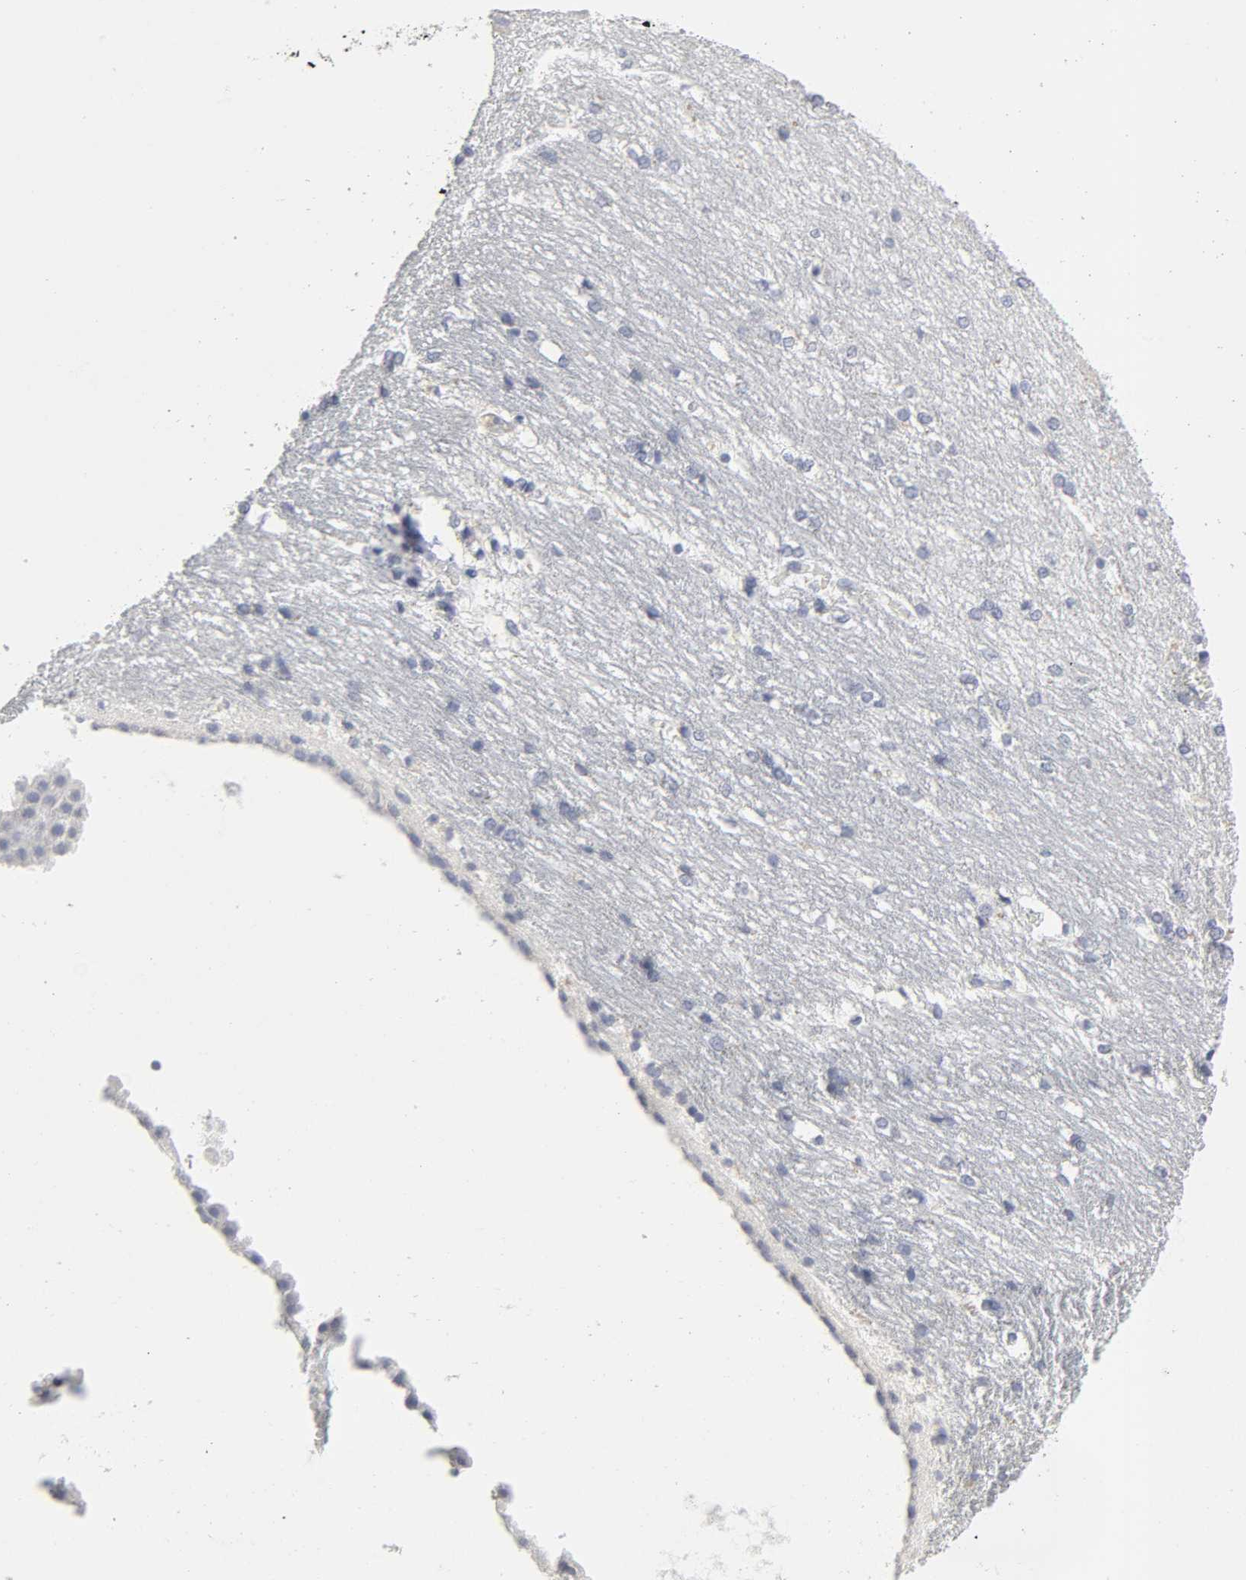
{"staining": {"intensity": "negative", "quantity": "none", "location": "none"}, "tissue": "hippocampus", "cell_type": "Glial cells", "image_type": "normal", "snomed": [{"axis": "morphology", "description": "Normal tissue, NOS"}, {"axis": "topography", "description": "Hippocampus"}], "caption": "This is an immunohistochemistry (IHC) image of benign hippocampus. There is no positivity in glial cells.", "gene": "SLCO1B3", "patient": {"sex": "female", "age": 19}}